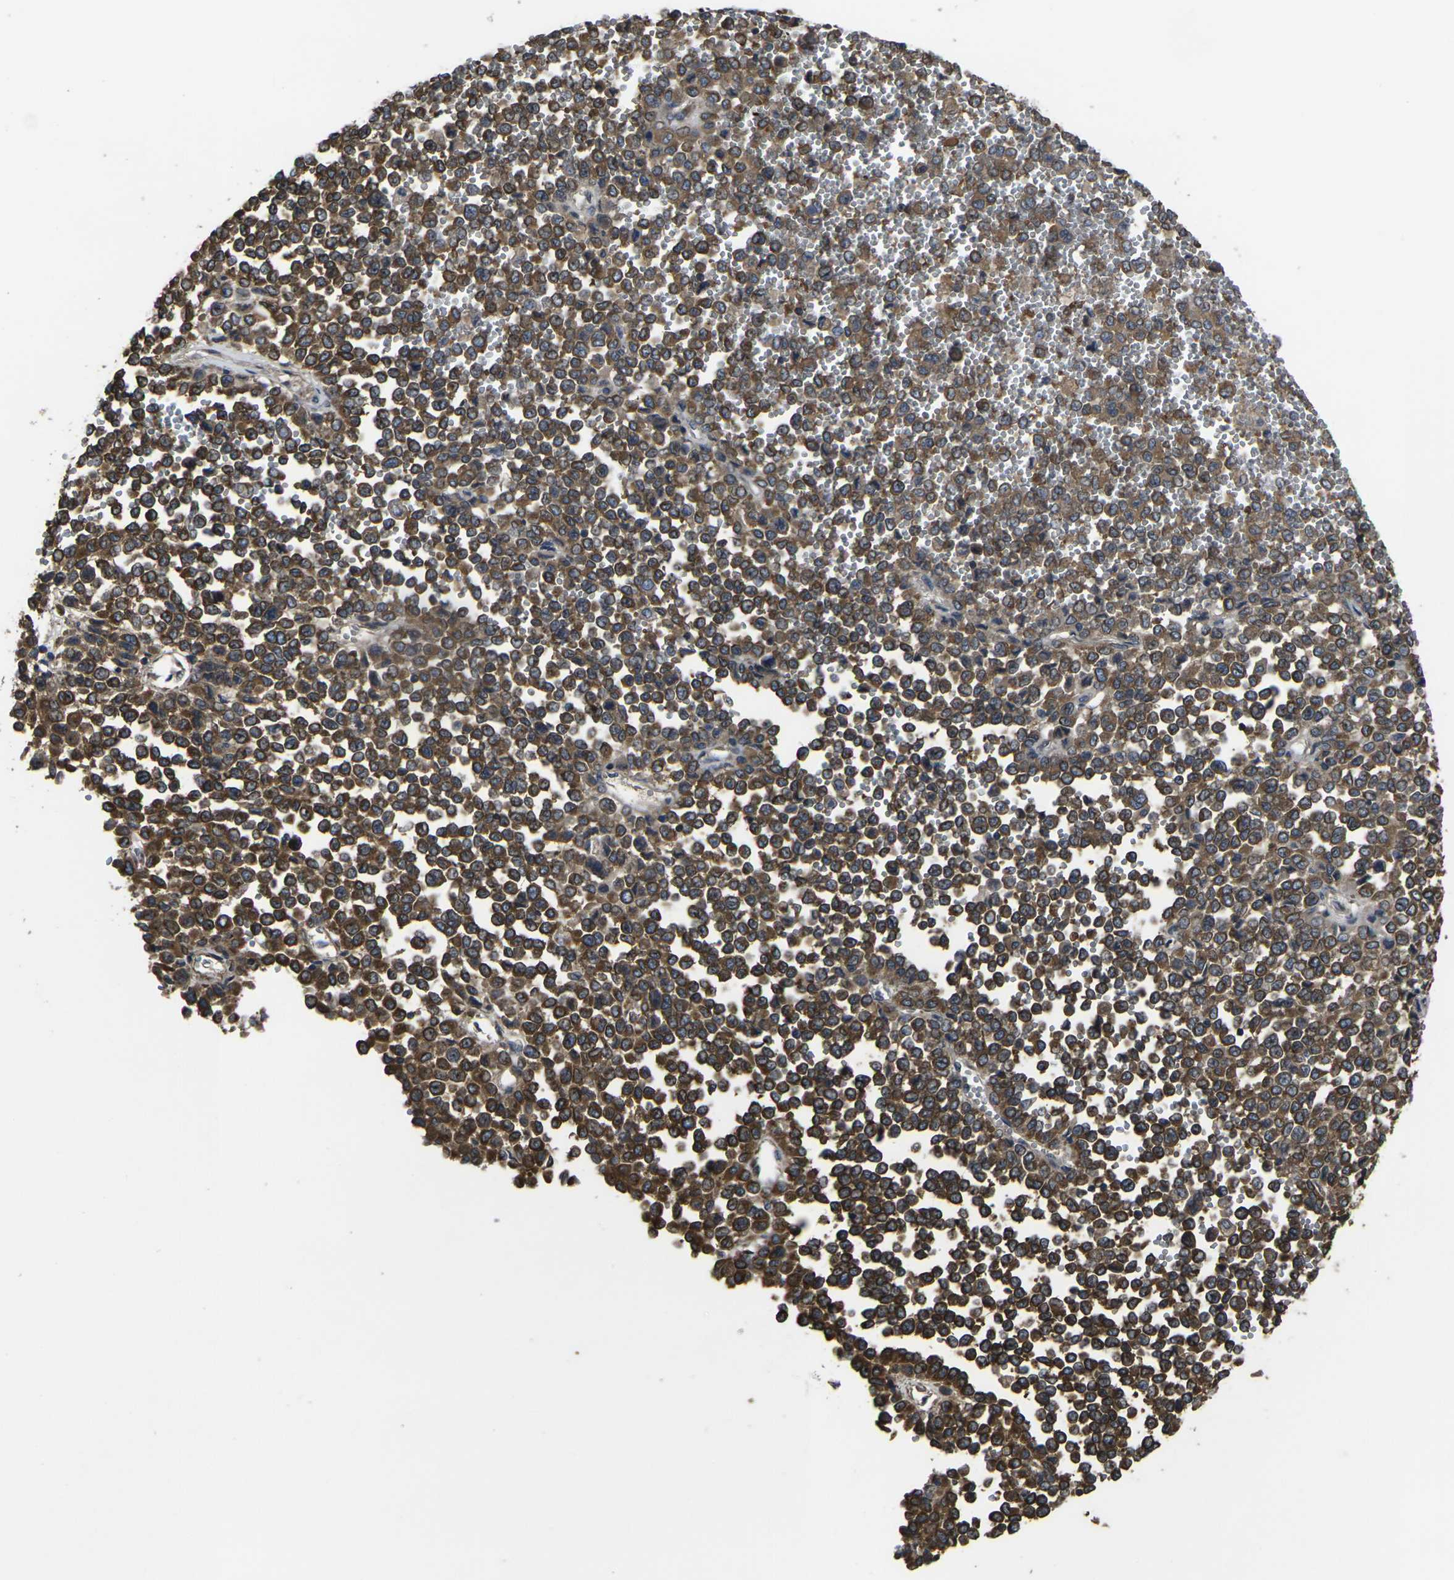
{"staining": {"intensity": "strong", "quantity": ">75%", "location": "cytoplasmic/membranous"}, "tissue": "melanoma", "cell_type": "Tumor cells", "image_type": "cancer", "snomed": [{"axis": "morphology", "description": "Malignant melanoma, Metastatic site"}, {"axis": "topography", "description": "Pancreas"}], "caption": "High-magnification brightfield microscopy of malignant melanoma (metastatic site) stained with DAB (3,3'-diaminobenzidine) (brown) and counterstained with hematoxylin (blue). tumor cells exhibit strong cytoplasmic/membranous expression is appreciated in about>75% of cells. (DAB = brown stain, brightfield microscopy at high magnification).", "gene": "PRKACB", "patient": {"sex": "female", "age": 30}}